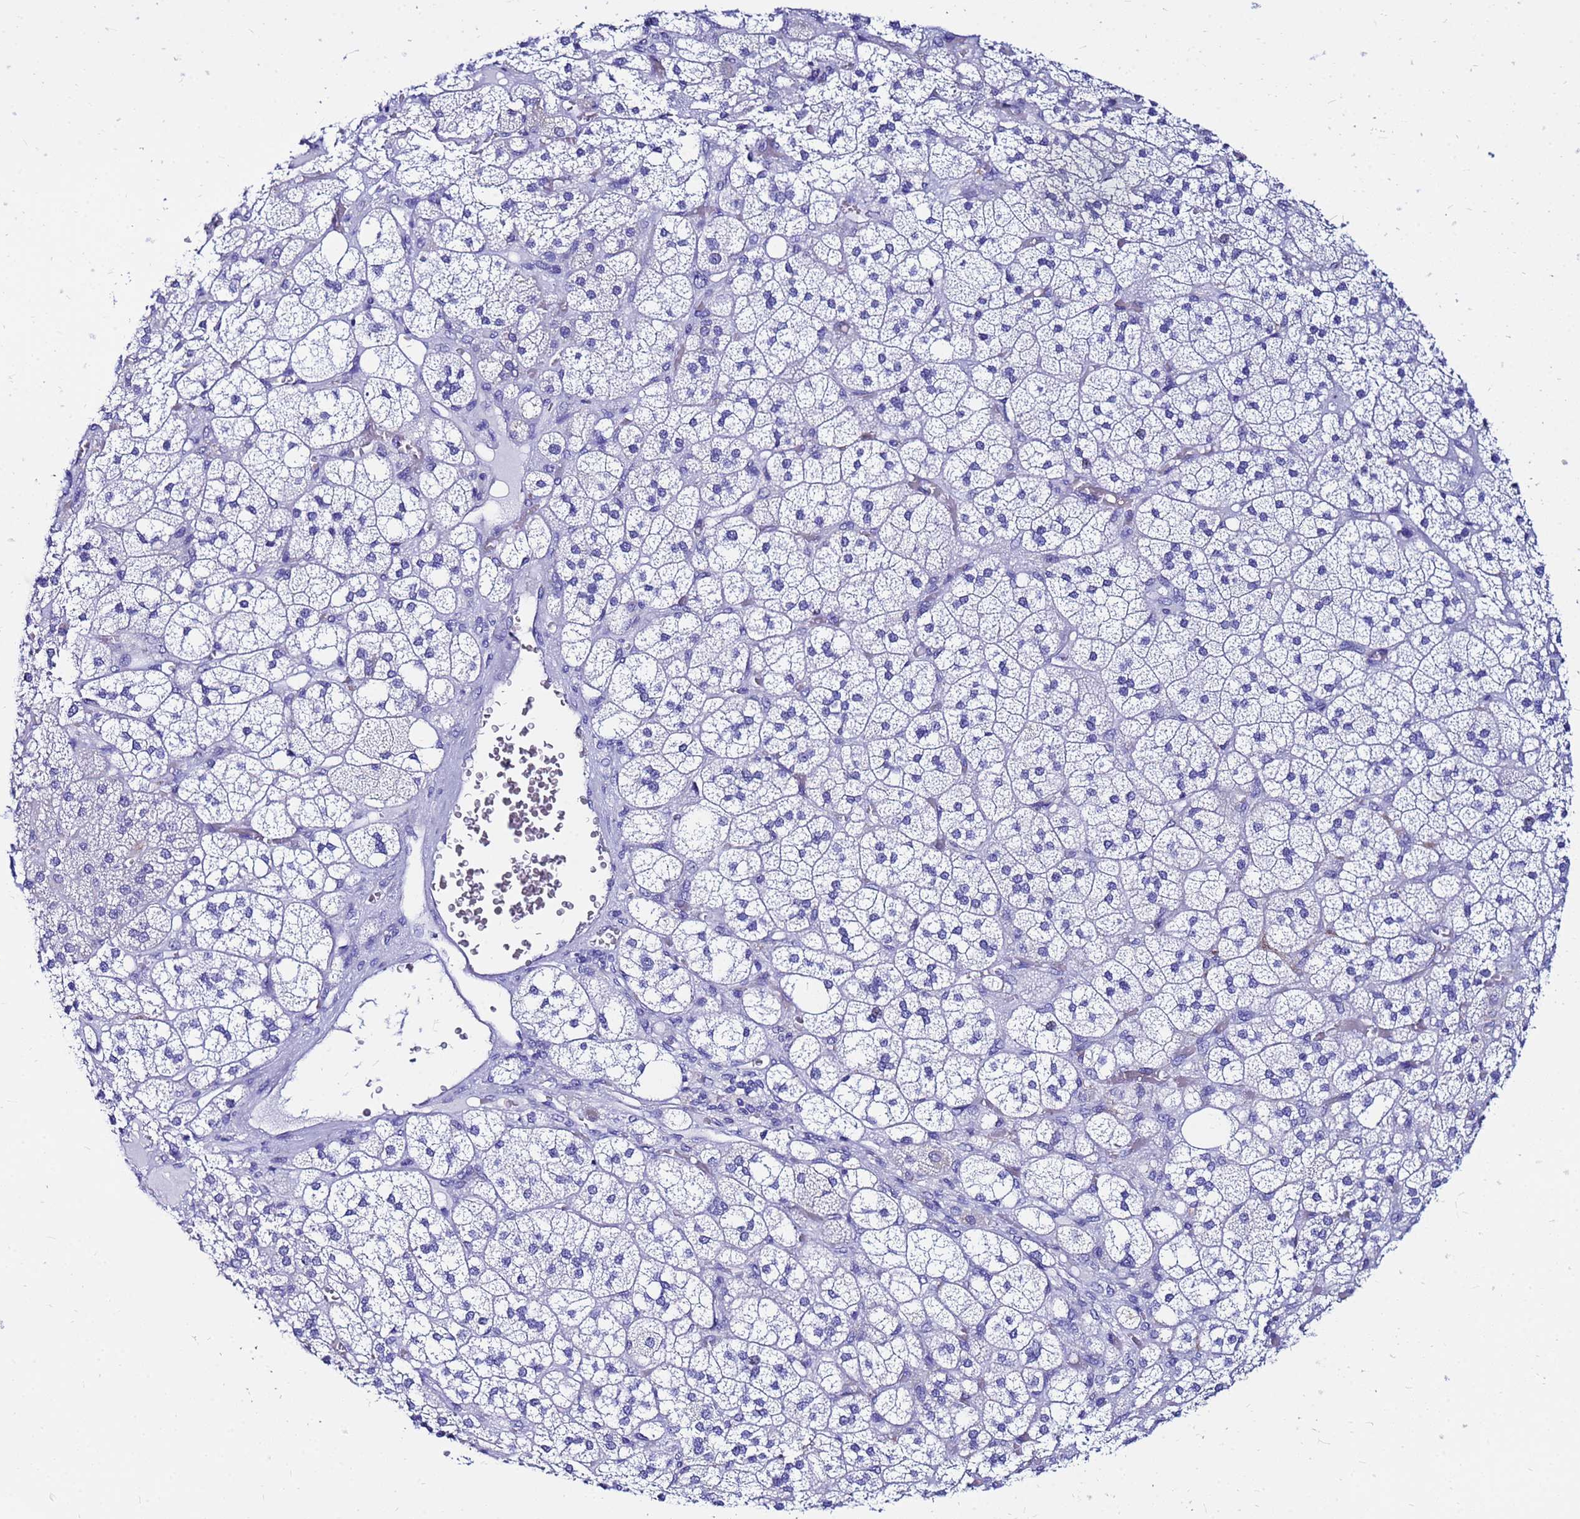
{"staining": {"intensity": "negative", "quantity": "none", "location": "none"}, "tissue": "adrenal gland", "cell_type": "Glandular cells", "image_type": "normal", "snomed": [{"axis": "morphology", "description": "Normal tissue, NOS"}, {"axis": "topography", "description": "Adrenal gland"}], "caption": "Immunohistochemistry of normal adrenal gland shows no positivity in glandular cells.", "gene": "PPP1R14C", "patient": {"sex": "male", "age": 61}}